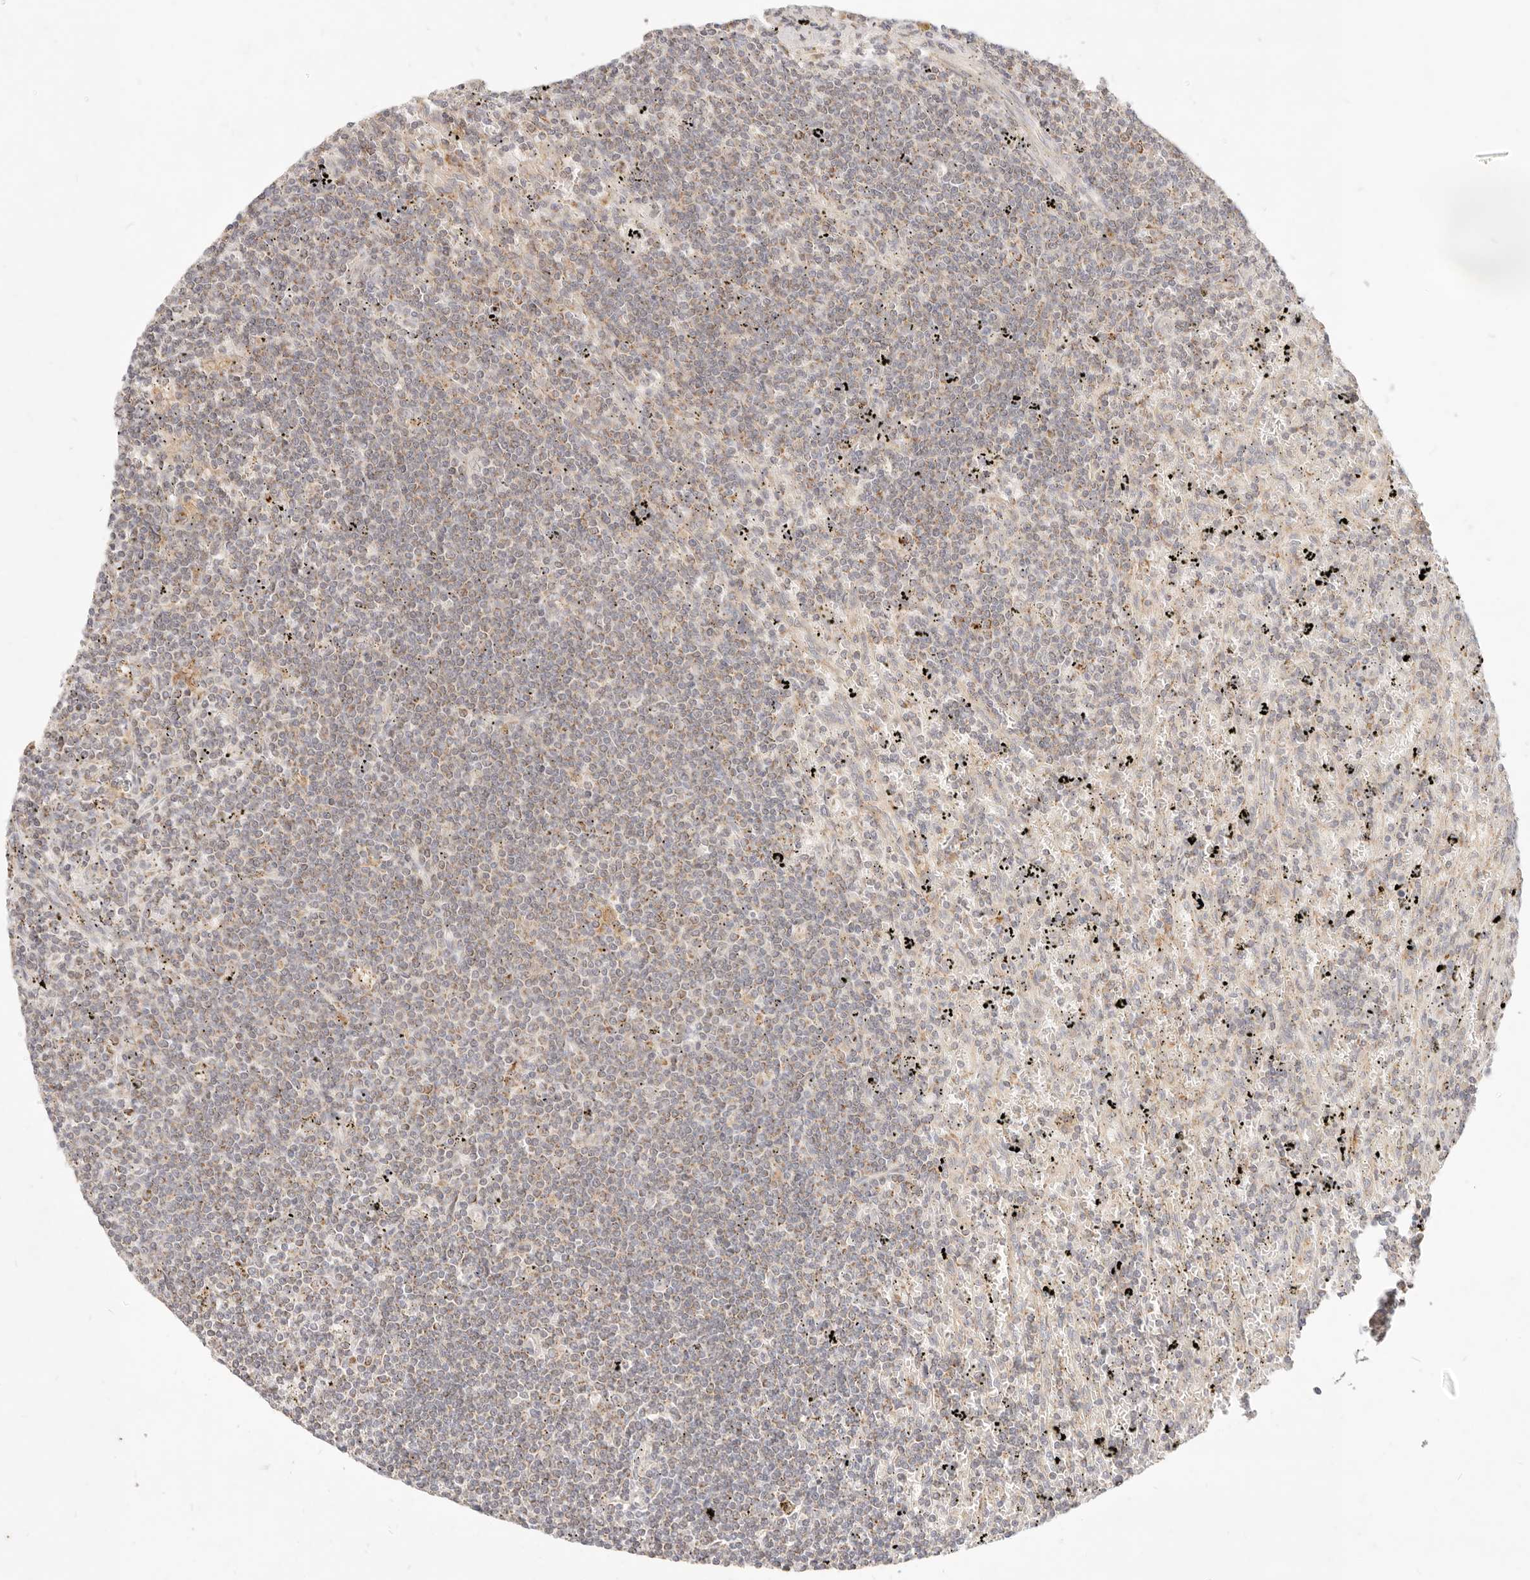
{"staining": {"intensity": "moderate", "quantity": "<25%", "location": "cytoplasmic/membranous"}, "tissue": "lymphoma", "cell_type": "Tumor cells", "image_type": "cancer", "snomed": [{"axis": "morphology", "description": "Malignant lymphoma, non-Hodgkin's type, Low grade"}, {"axis": "topography", "description": "Spleen"}], "caption": "High-power microscopy captured an immunohistochemistry (IHC) photomicrograph of malignant lymphoma, non-Hodgkin's type (low-grade), revealing moderate cytoplasmic/membranous expression in approximately <25% of tumor cells. (Stains: DAB (3,3'-diaminobenzidine) in brown, nuclei in blue, Microscopy: brightfield microscopy at high magnification).", "gene": "RUBCNL", "patient": {"sex": "male", "age": 76}}